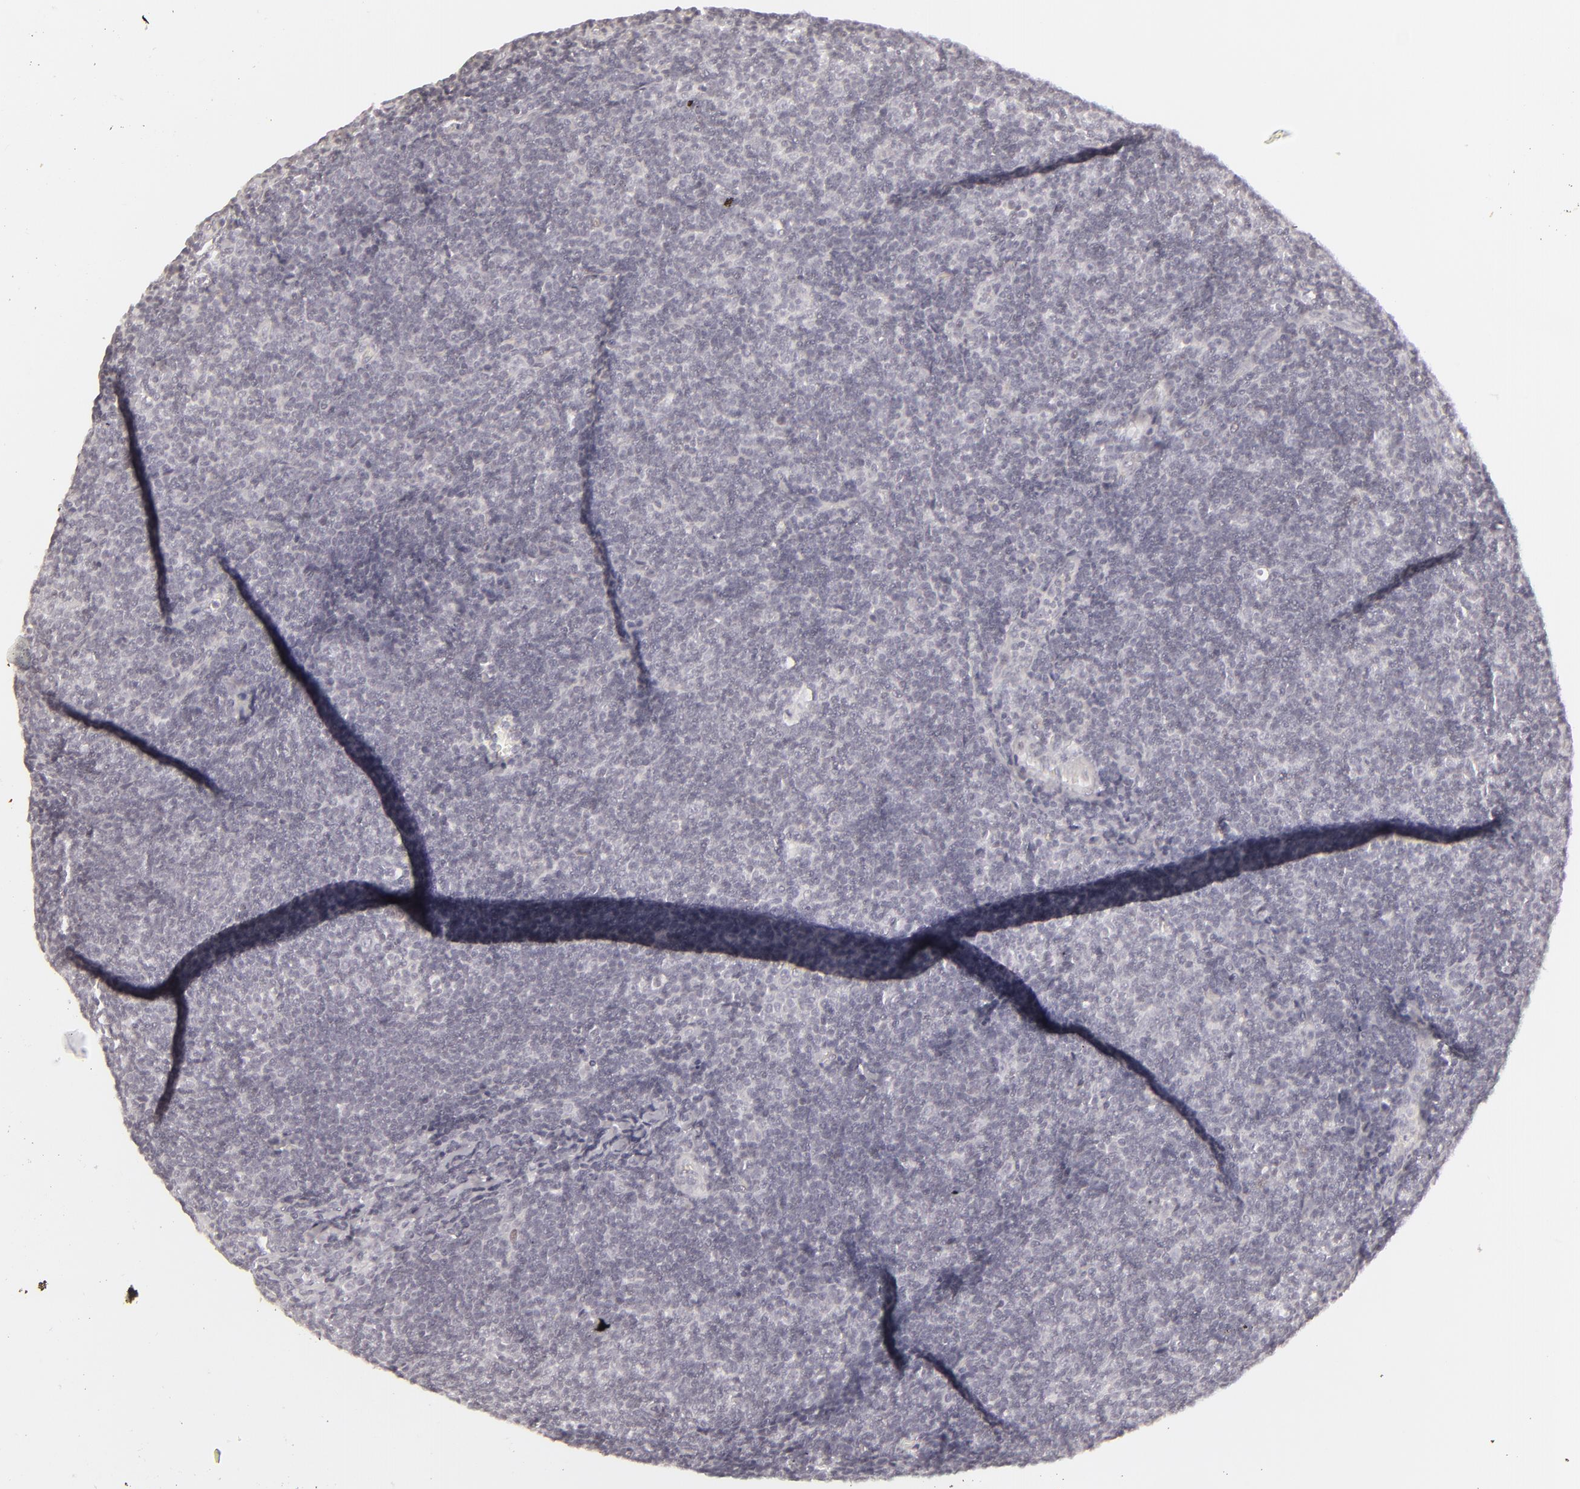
{"staining": {"intensity": "negative", "quantity": "none", "location": "none"}, "tissue": "lymphoma", "cell_type": "Tumor cells", "image_type": "cancer", "snomed": [{"axis": "morphology", "description": "Malignant lymphoma, non-Hodgkin's type, Low grade"}, {"axis": "topography", "description": "Lymph node"}], "caption": "The micrograph displays no significant positivity in tumor cells of lymphoma.", "gene": "SIX1", "patient": {"sex": "male", "age": 49}}